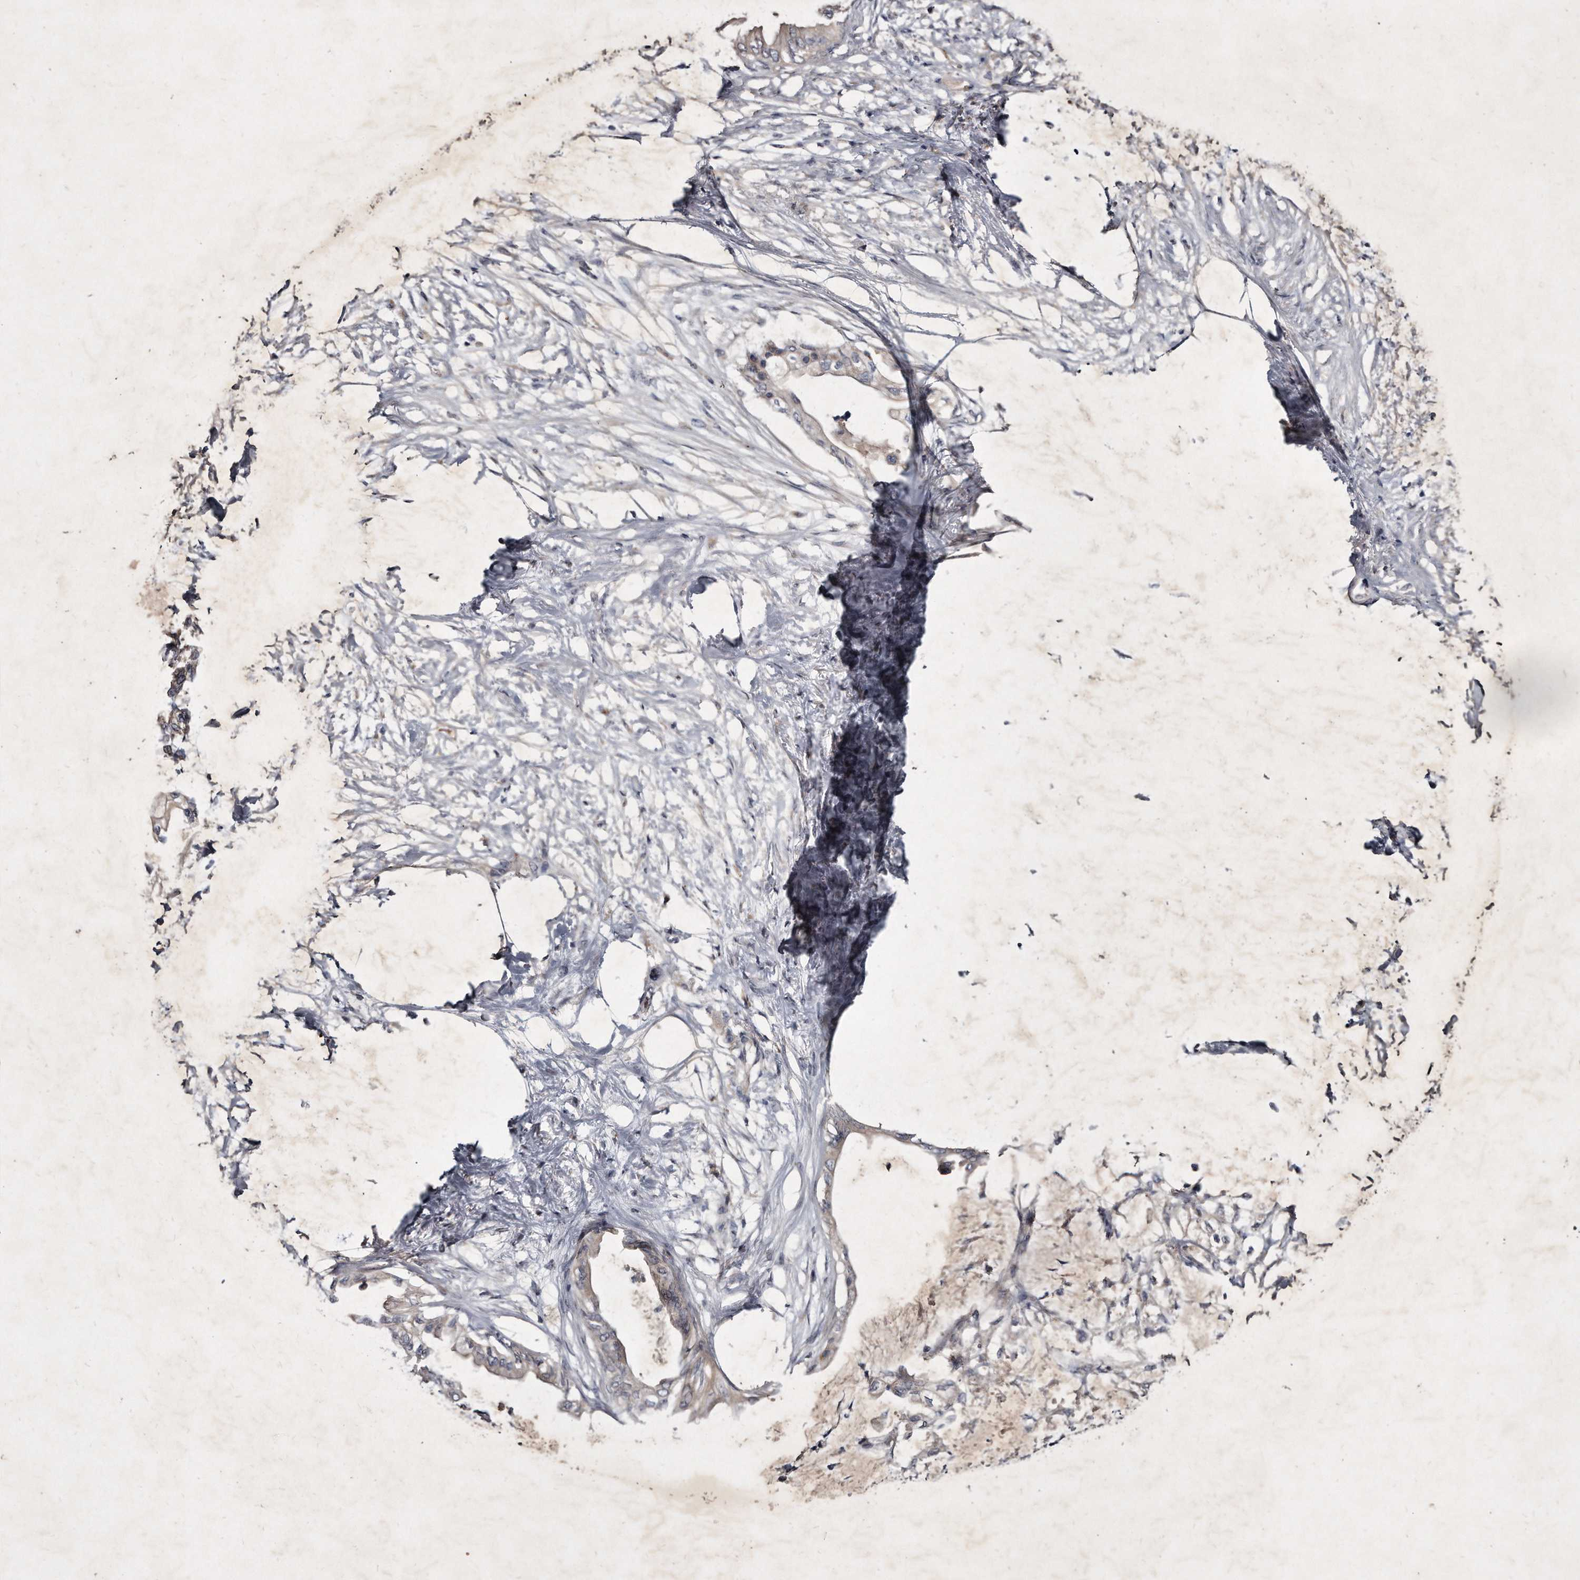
{"staining": {"intensity": "weak", "quantity": "<25%", "location": "cytoplasmic/membranous"}, "tissue": "pancreatic cancer", "cell_type": "Tumor cells", "image_type": "cancer", "snomed": [{"axis": "morphology", "description": "Normal tissue, NOS"}, {"axis": "morphology", "description": "Adenocarcinoma, NOS"}, {"axis": "topography", "description": "Pancreas"}, {"axis": "topography", "description": "Duodenum"}], "caption": "Pancreatic cancer was stained to show a protein in brown. There is no significant positivity in tumor cells.", "gene": "KLHDC3", "patient": {"sex": "female", "age": 60}}